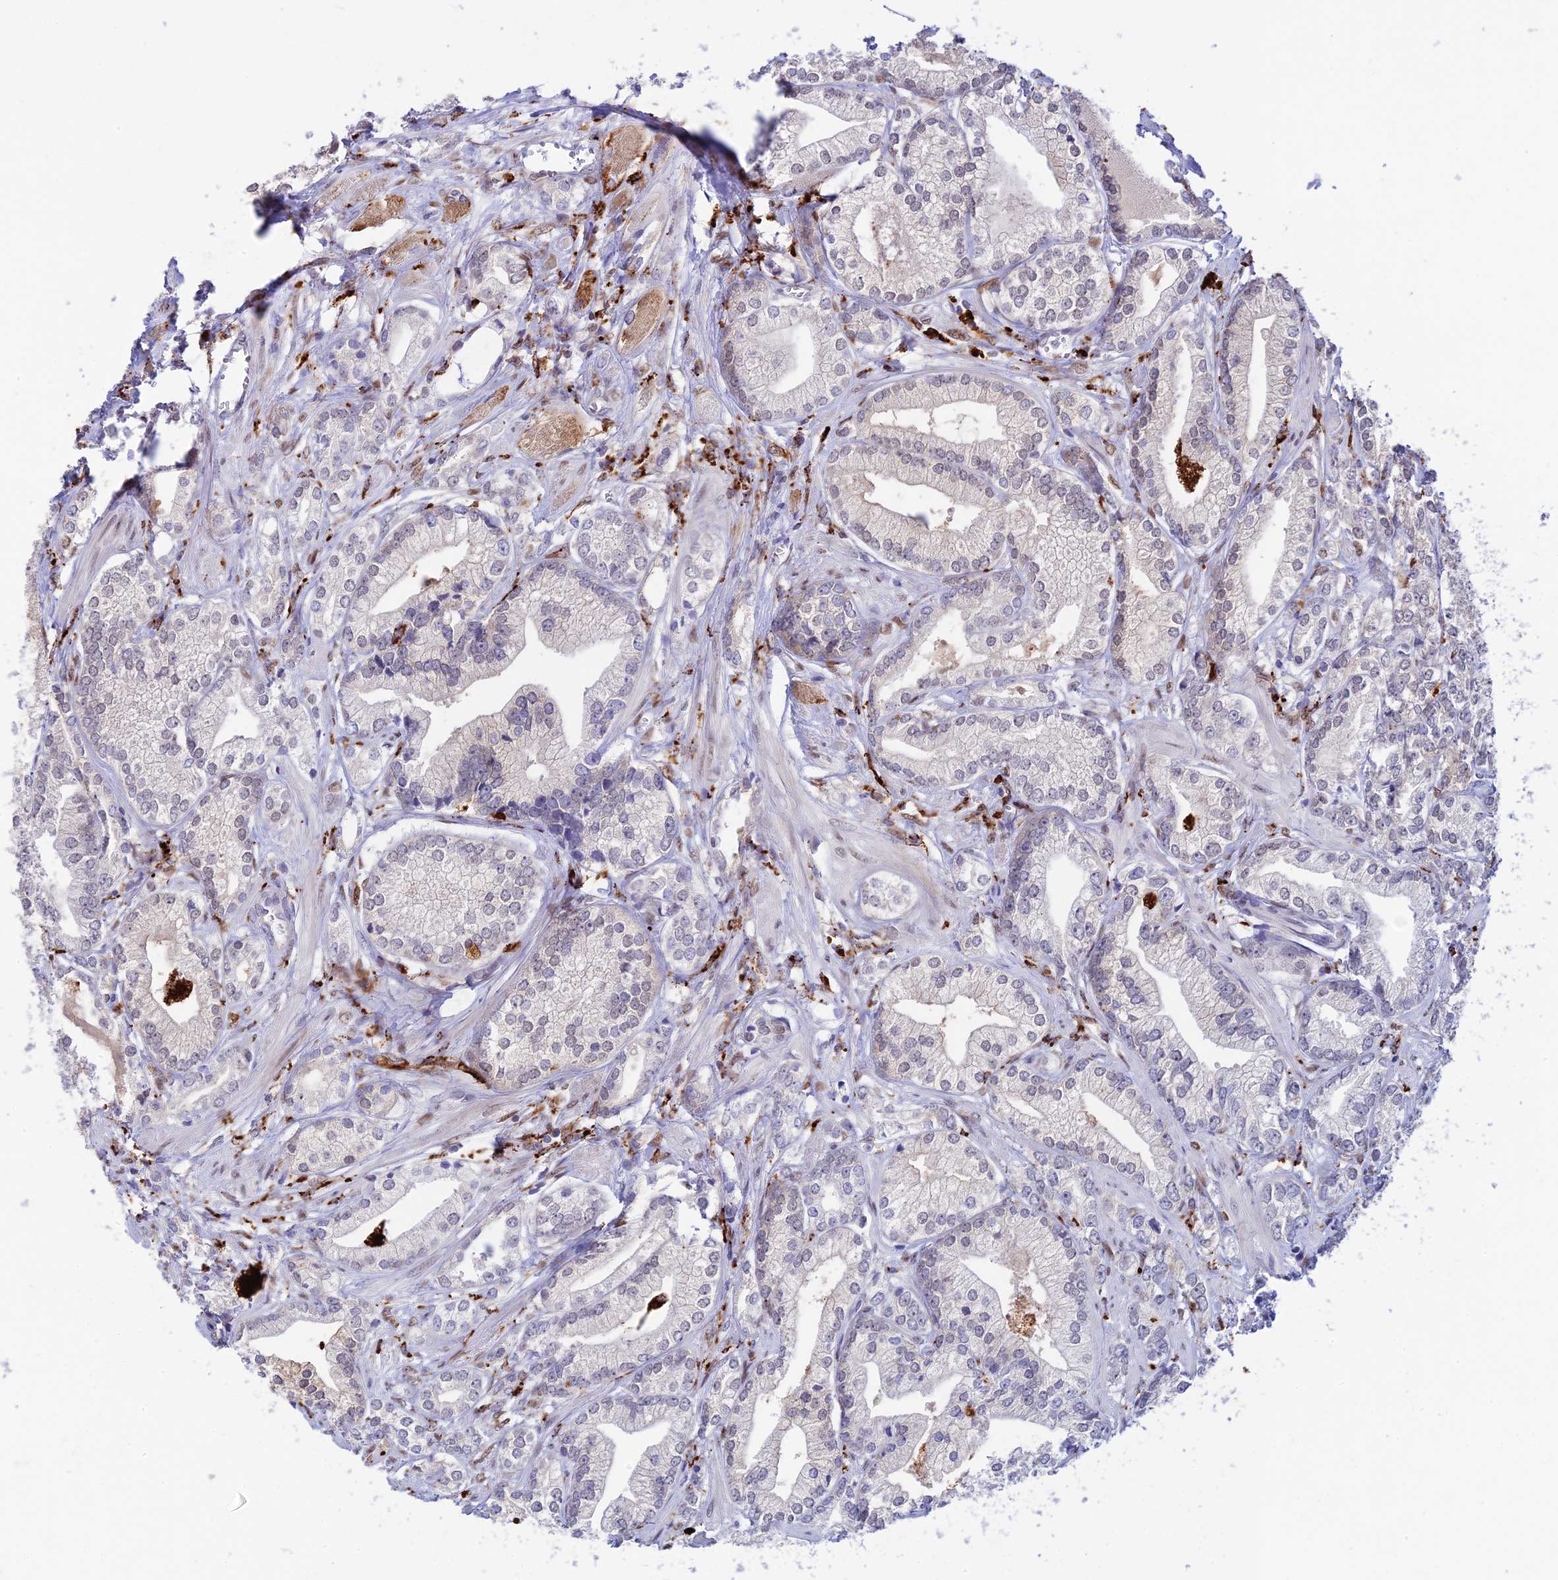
{"staining": {"intensity": "negative", "quantity": "none", "location": "none"}, "tissue": "prostate cancer", "cell_type": "Tumor cells", "image_type": "cancer", "snomed": [{"axis": "morphology", "description": "Adenocarcinoma, High grade"}, {"axis": "topography", "description": "Prostate"}], "caption": "This is a image of immunohistochemistry (IHC) staining of adenocarcinoma (high-grade) (prostate), which shows no expression in tumor cells.", "gene": "HIC1", "patient": {"sex": "male", "age": 50}}